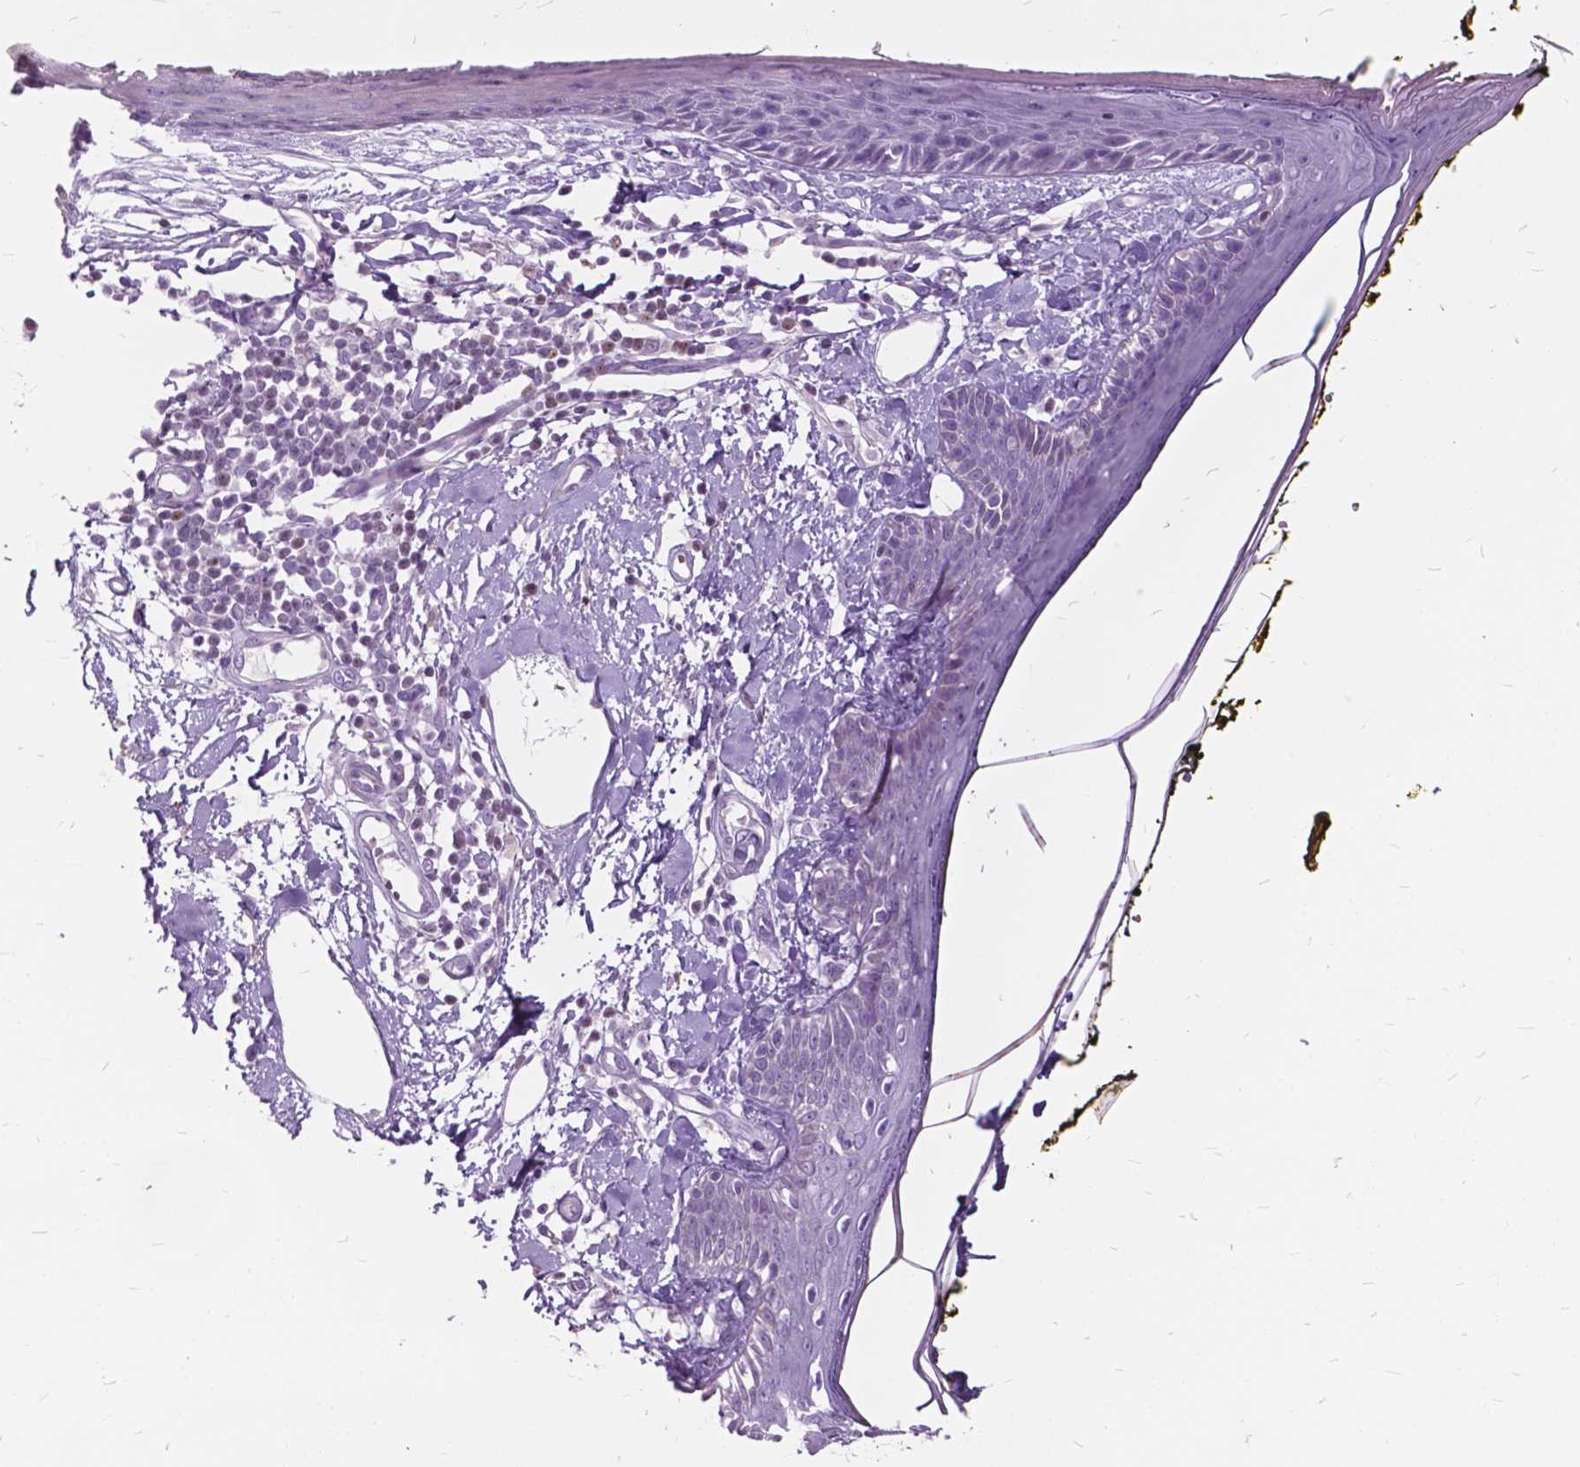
{"staining": {"intensity": "negative", "quantity": "none", "location": "none"}, "tissue": "skin", "cell_type": "Fibroblasts", "image_type": "normal", "snomed": [{"axis": "morphology", "description": "Normal tissue, NOS"}, {"axis": "topography", "description": "Skin"}], "caption": "A histopathology image of skin stained for a protein exhibits no brown staining in fibroblasts.", "gene": "SP140", "patient": {"sex": "male", "age": 76}}